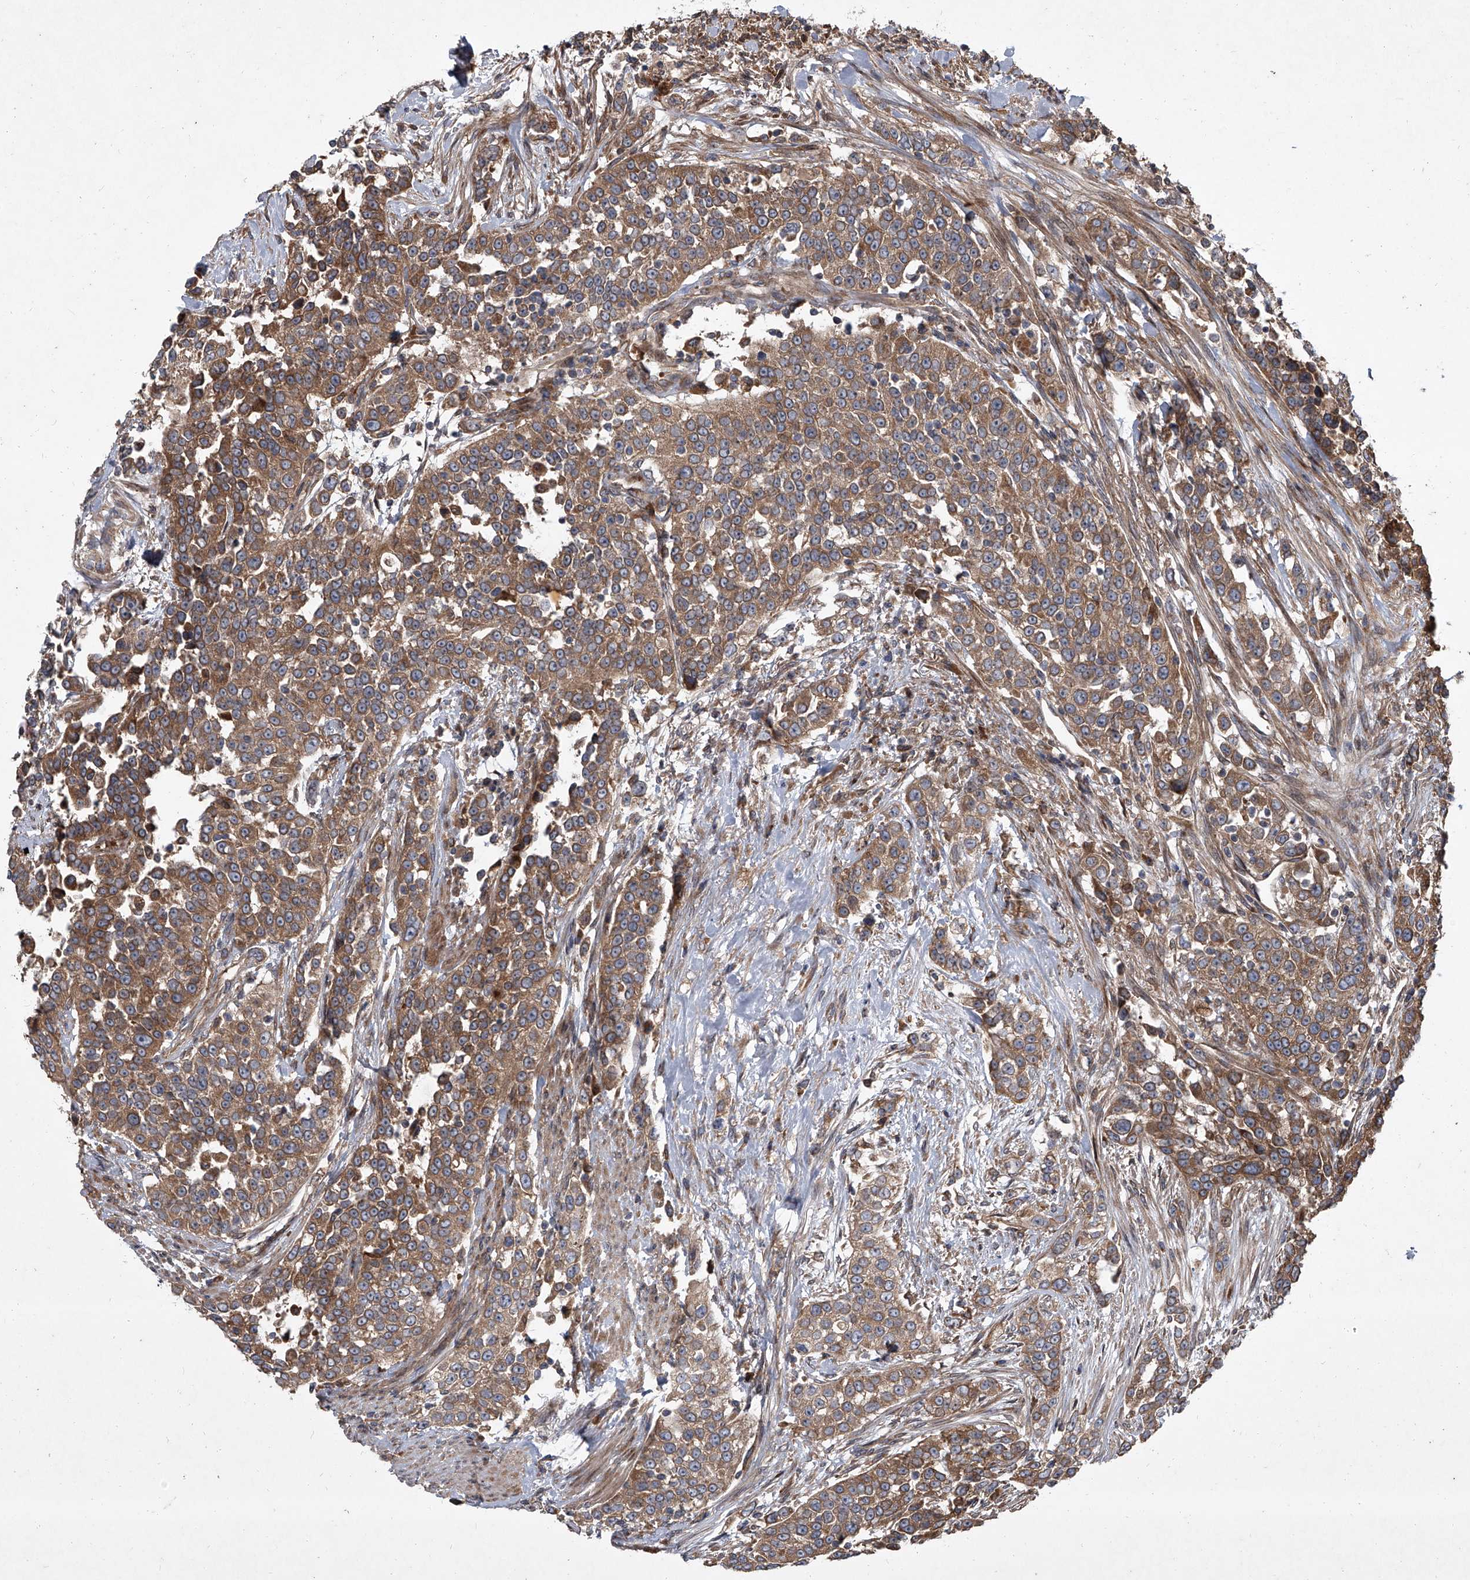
{"staining": {"intensity": "moderate", "quantity": ">75%", "location": "cytoplasmic/membranous"}, "tissue": "urothelial cancer", "cell_type": "Tumor cells", "image_type": "cancer", "snomed": [{"axis": "morphology", "description": "Urothelial carcinoma, High grade"}, {"axis": "topography", "description": "Urinary bladder"}], "caption": "Tumor cells reveal medium levels of moderate cytoplasmic/membranous positivity in about >75% of cells in urothelial cancer. The staining was performed using DAB (3,3'-diaminobenzidine) to visualize the protein expression in brown, while the nuclei were stained in blue with hematoxylin (Magnification: 20x).", "gene": "EVA1C", "patient": {"sex": "female", "age": 80}}